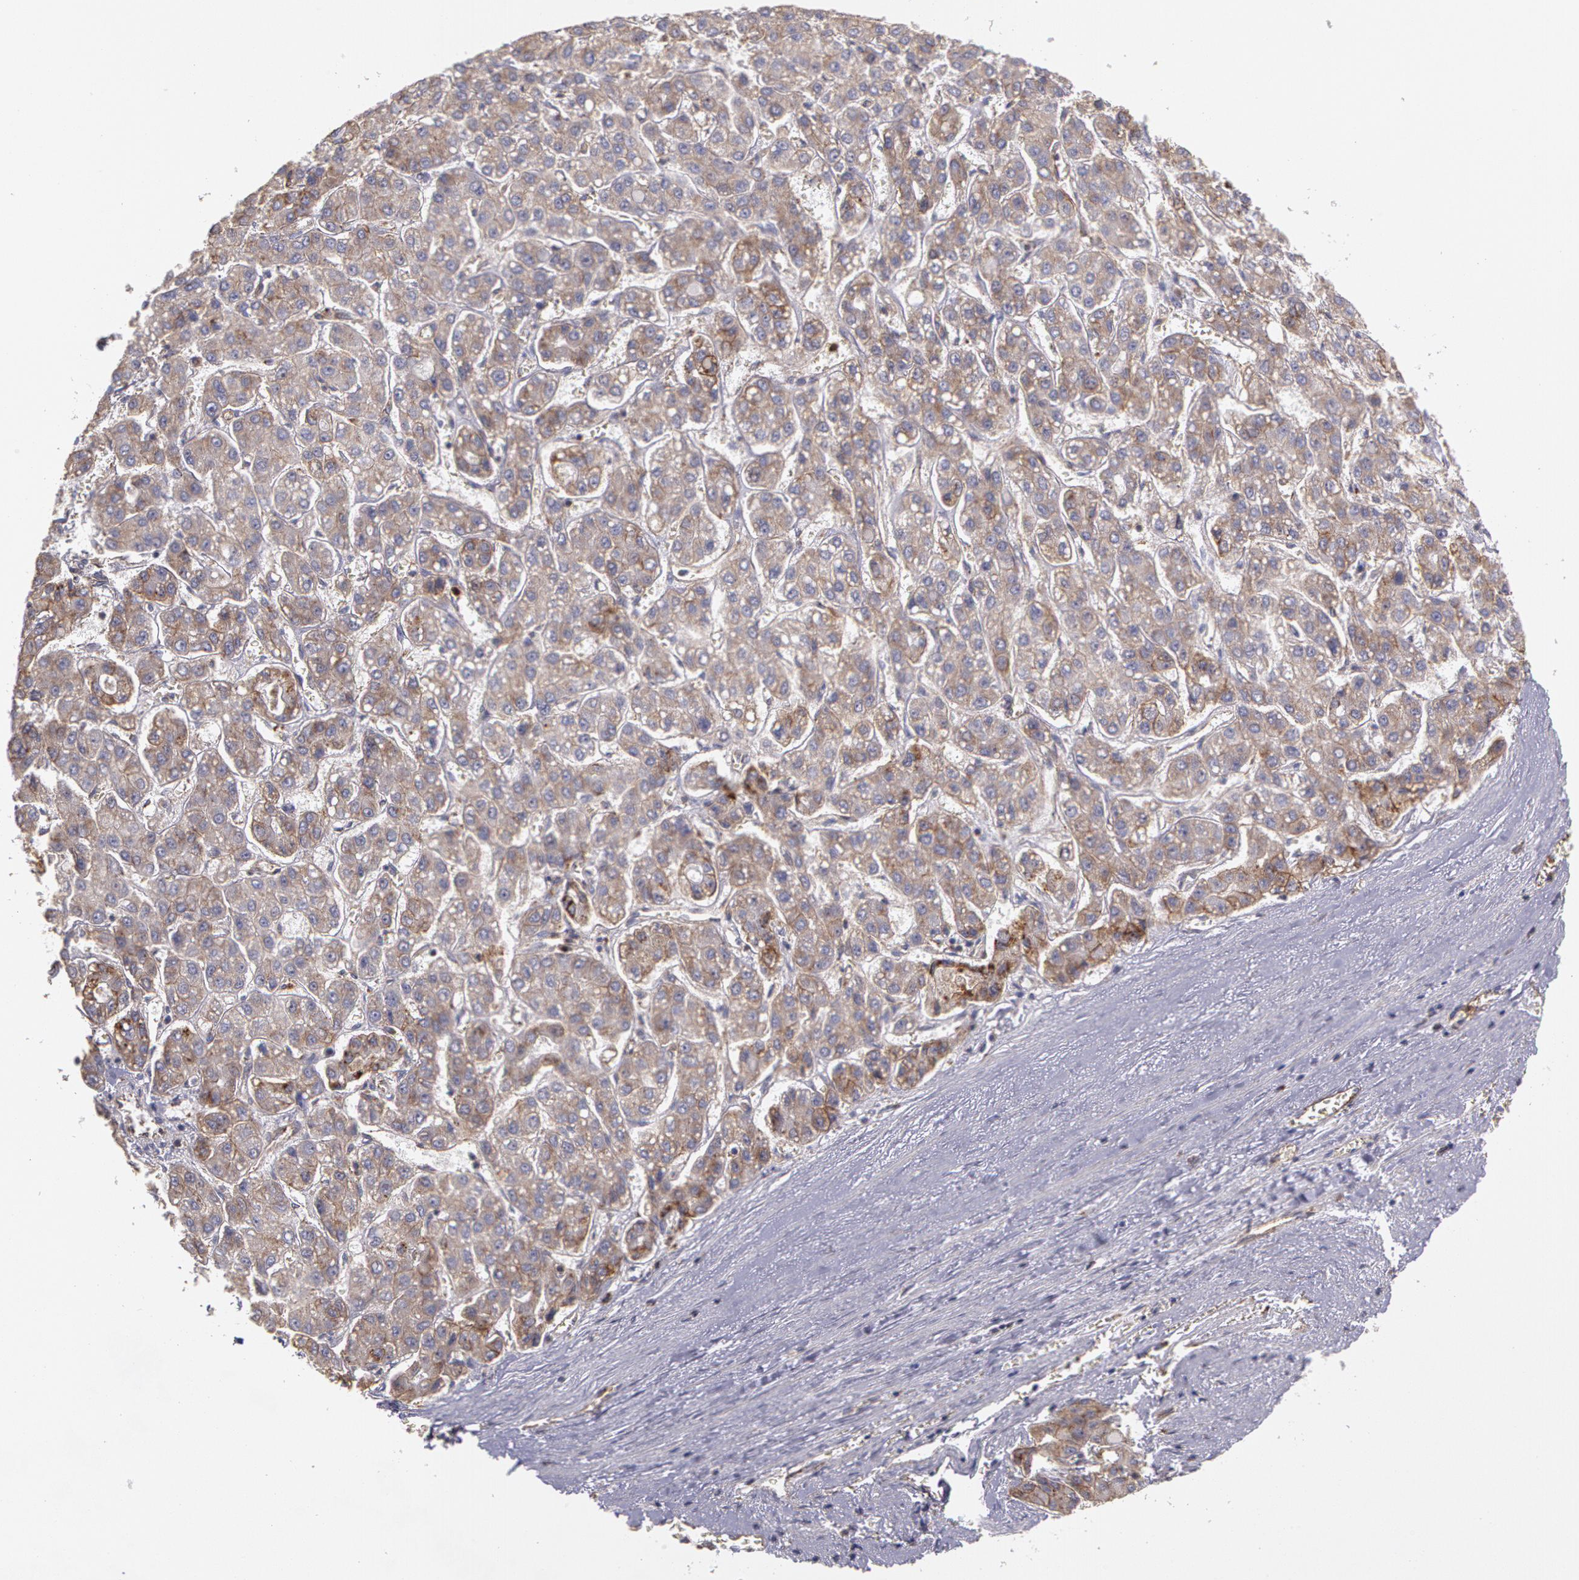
{"staining": {"intensity": "weak", "quantity": ">75%", "location": "cytoplasmic/membranous"}, "tissue": "liver cancer", "cell_type": "Tumor cells", "image_type": "cancer", "snomed": [{"axis": "morphology", "description": "Carcinoma, Hepatocellular, NOS"}, {"axis": "topography", "description": "Liver"}], "caption": "Human liver hepatocellular carcinoma stained with a brown dye demonstrates weak cytoplasmic/membranous positive staining in about >75% of tumor cells.", "gene": "FLOT2", "patient": {"sex": "male", "age": 69}}